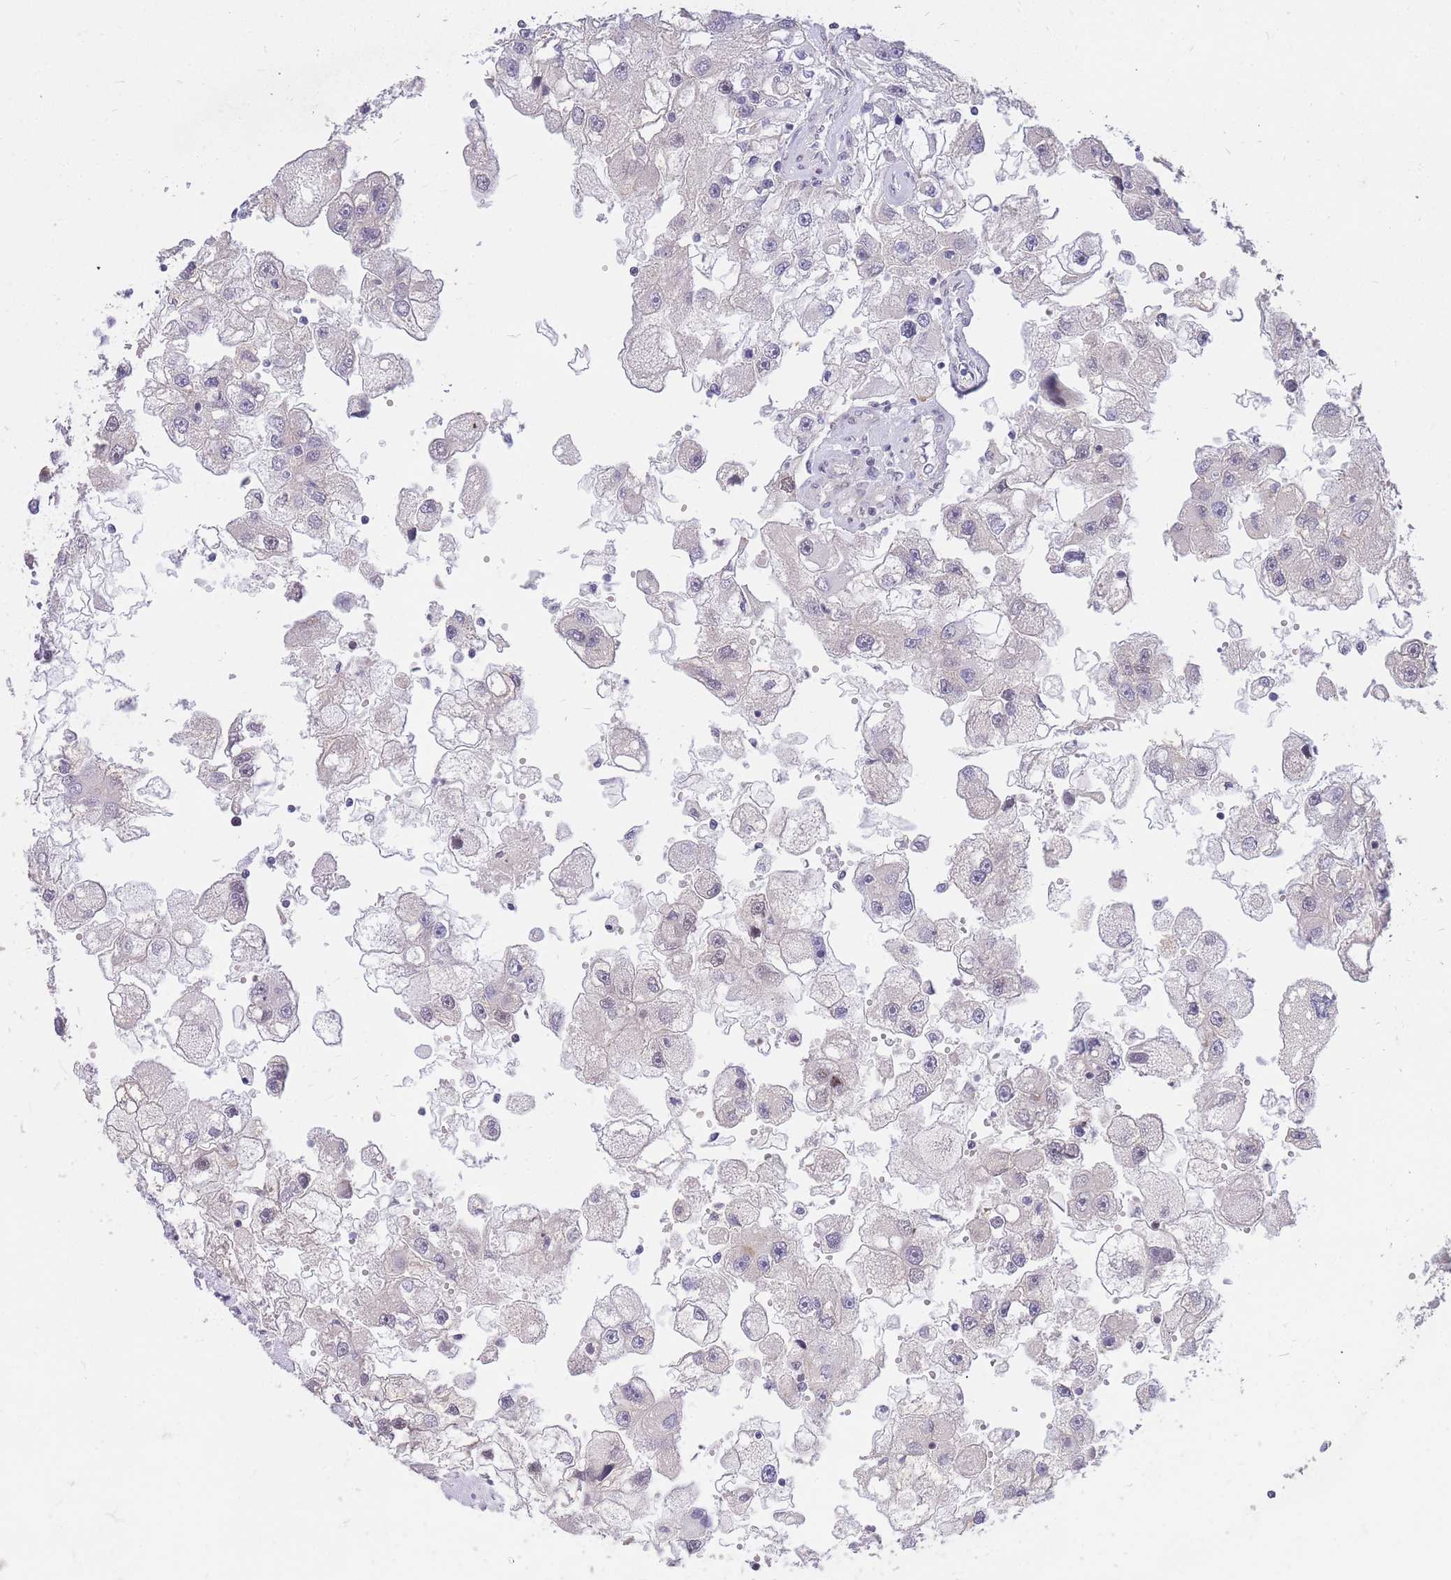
{"staining": {"intensity": "negative", "quantity": "none", "location": "none"}, "tissue": "renal cancer", "cell_type": "Tumor cells", "image_type": "cancer", "snomed": [{"axis": "morphology", "description": "Adenocarcinoma, NOS"}, {"axis": "topography", "description": "Kidney"}], "caption": "Tumor cells are negative for protein expression in human renal cancer. (DAB (3,3'-diaminobenzidine) immunohistochemistry, high magnification).", "gene": "TLE2", "patient": {"sex": "male", "age": 63}}